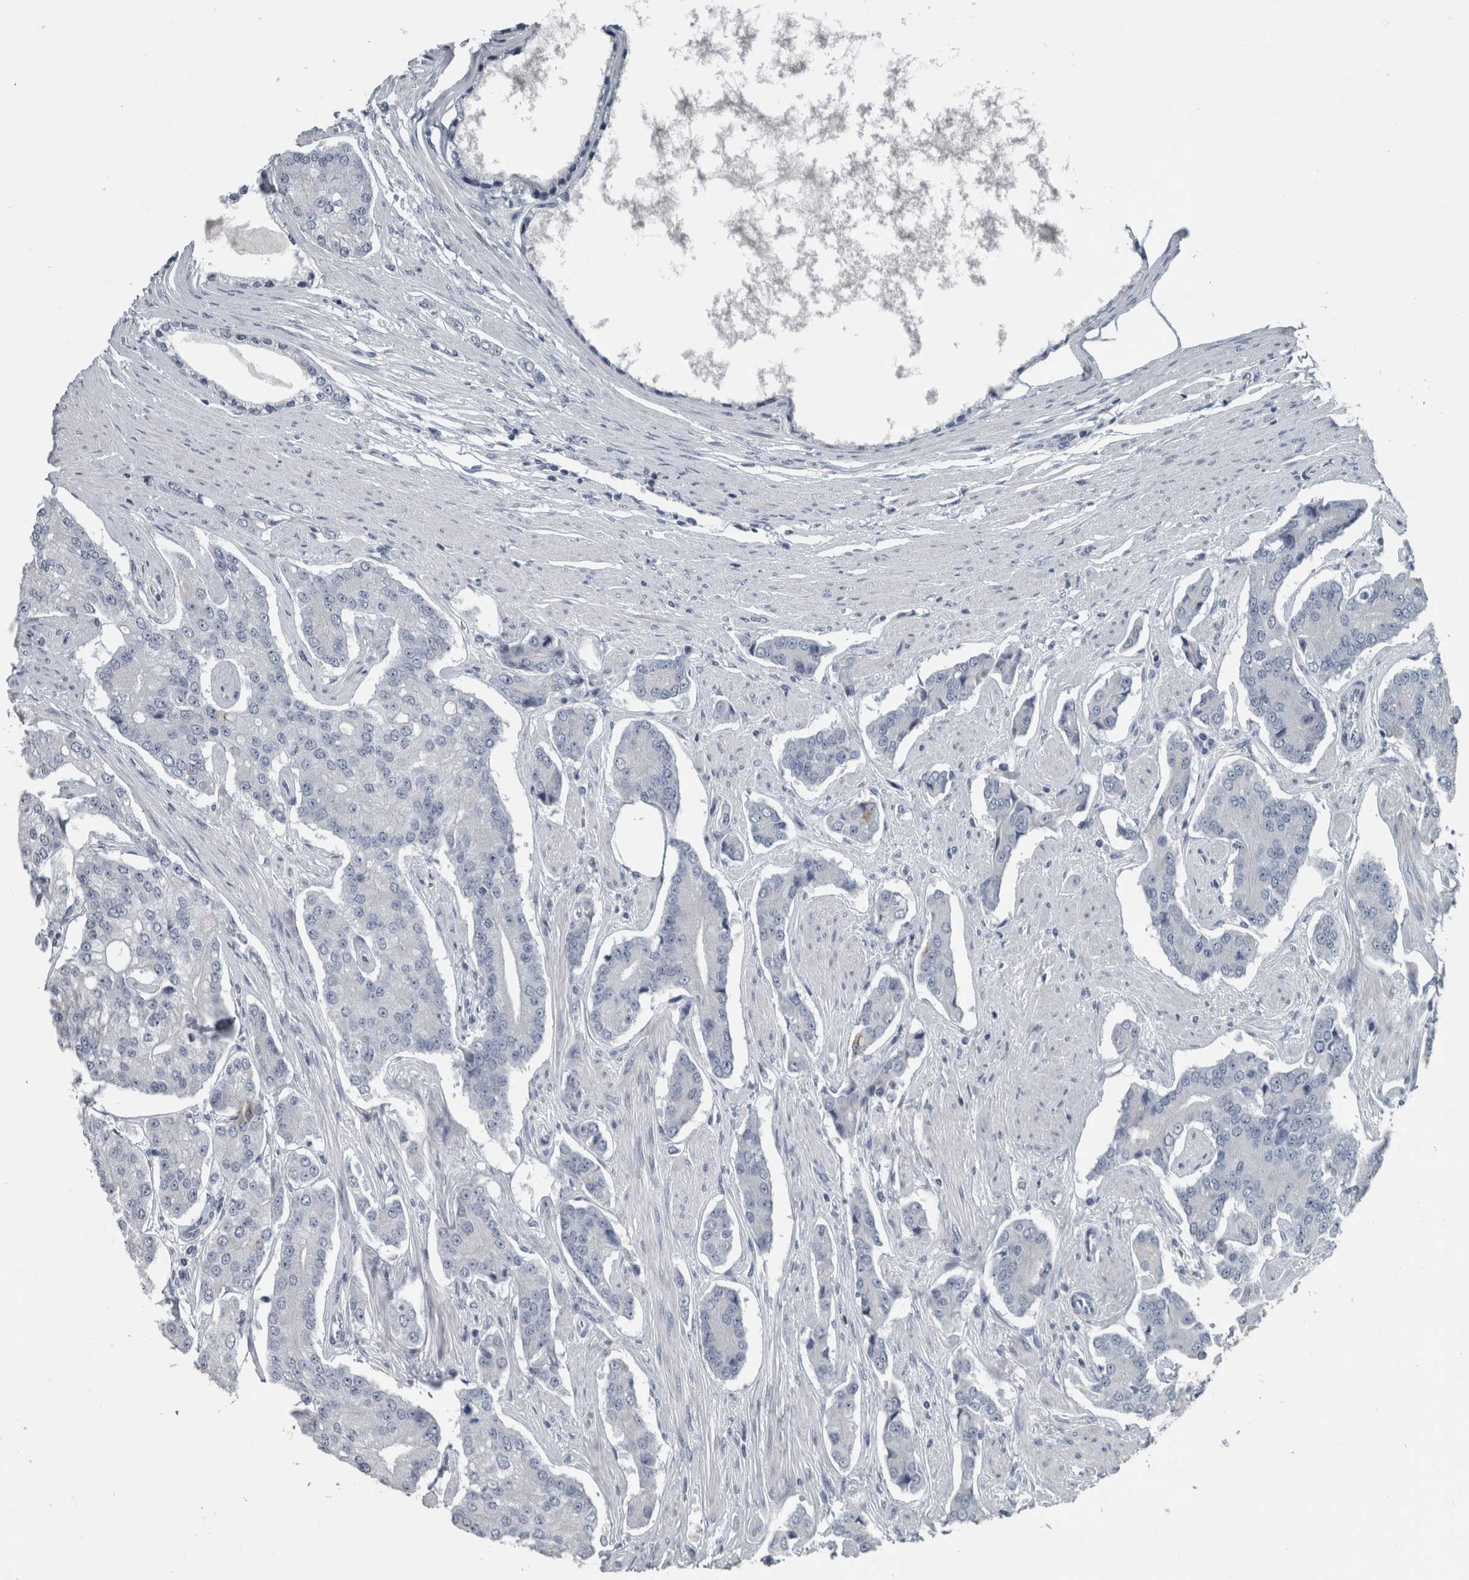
{"staining": {"intensity": "strong", "quantity": "<25%", "location": "cytoplasmic/membranous"}, "tissue": "prostate cancer", "cell_type": "Tumor cells", "image_type": "cancer", "snomed": [{"axis": "morphology", "description": "Adenocarcinoma, High grade"}, {"axis": "topography", "description": "Prostate"}], "caption": "High-power microscopy captured an IHC image of prostate cancer, revealing strong cytoplasmic/membranous expression in approximately <25% of tumor cells. Nuclei are stained in blue.", "gene": "KRT20", "patient": {"sex": "male", "age": 71}}